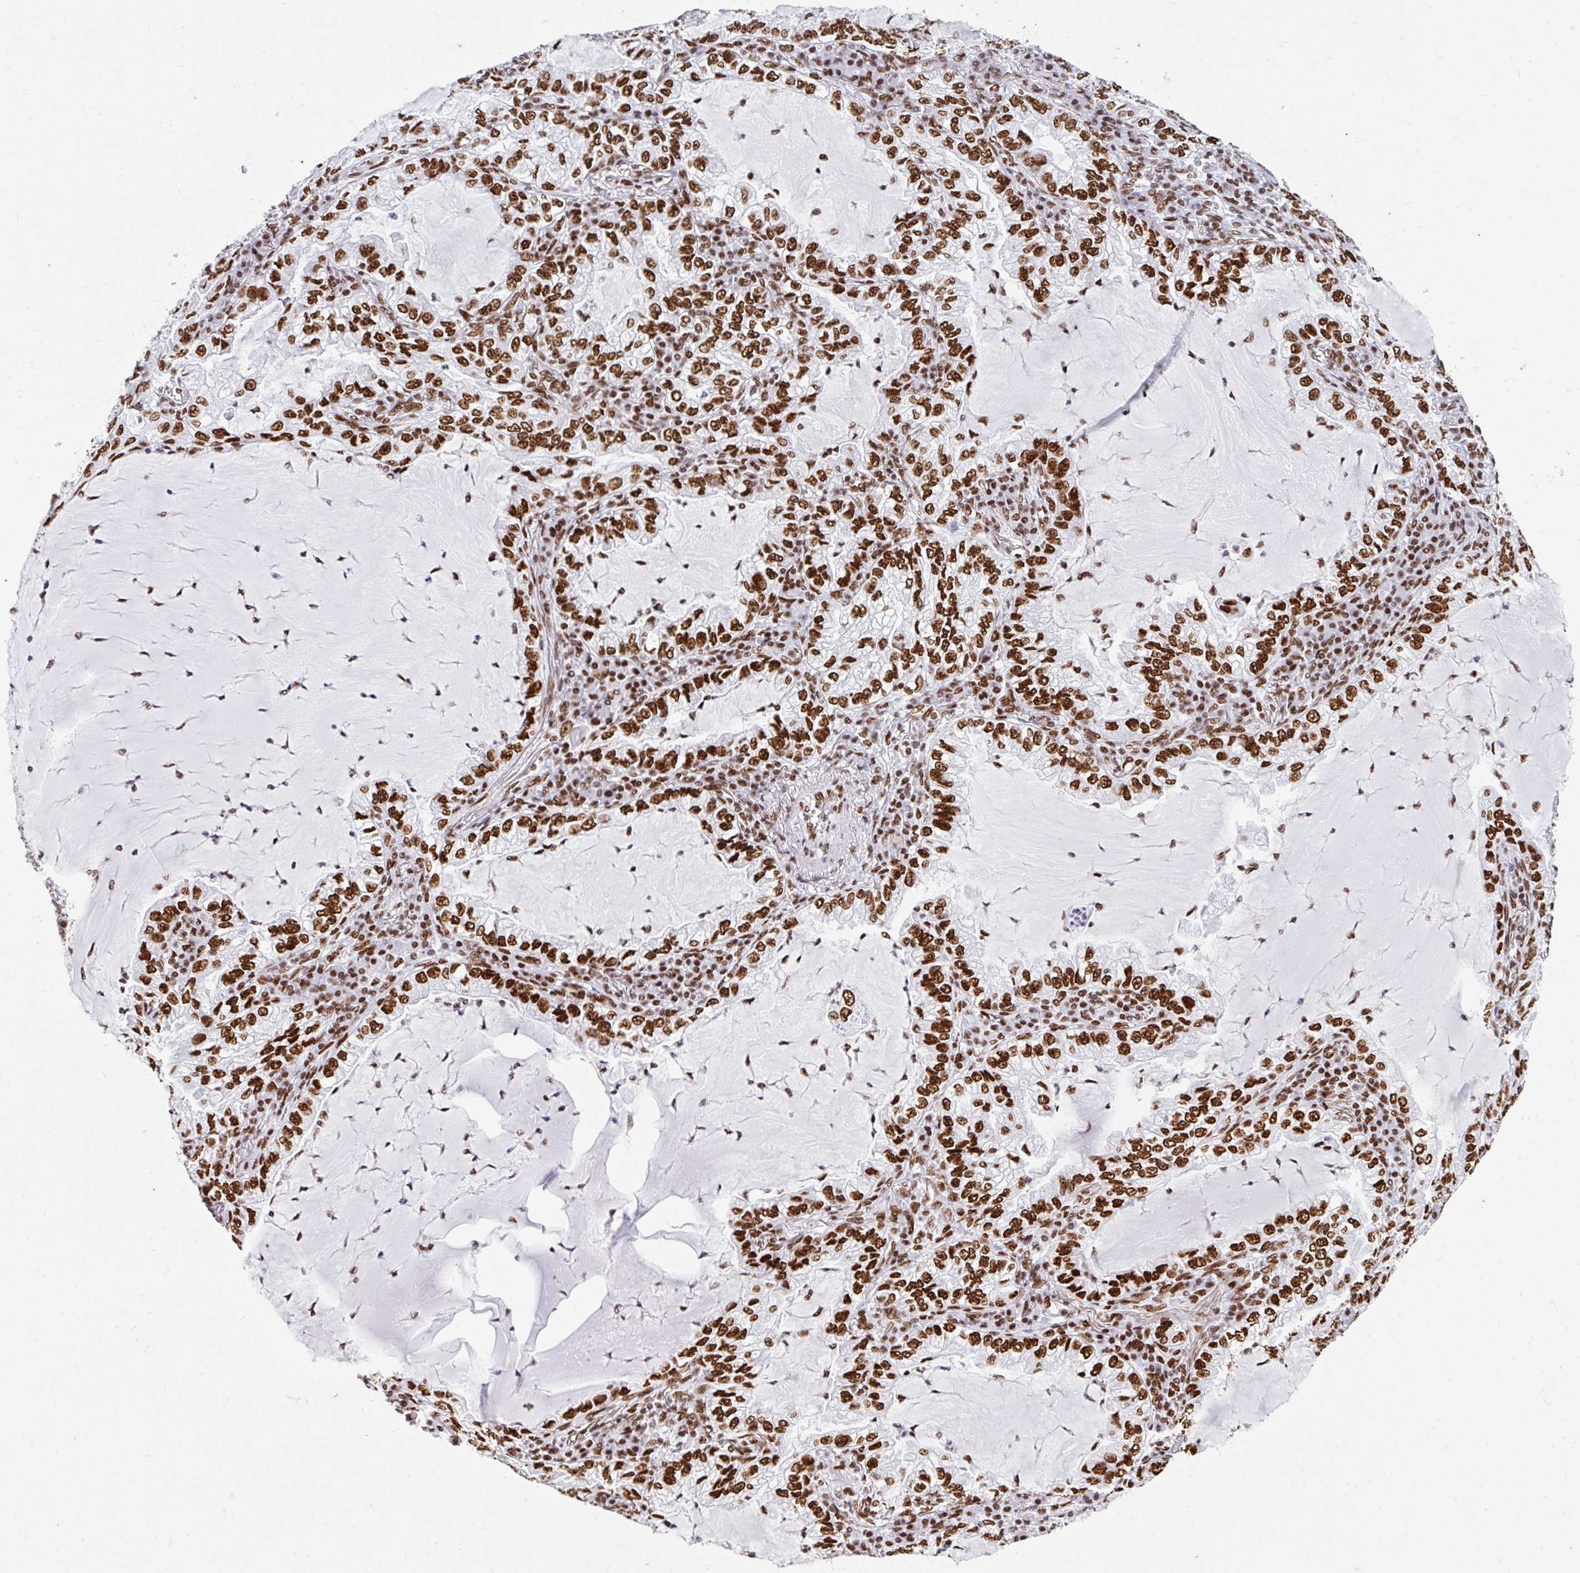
{"staining": {"intensity": "strong", "quantity": ">75%", "location": "nuclear"}, "tissue": "lung cancer", "cell_type": "Tumor cells", "image_type": "cancer", "snomed": [{"axis": "morphology", "description": "Adenocarcinoma, NOS"}, {"axis": "topography", "description": "Lung"}], "caption": "Lung adenocarcinoma stained with a brown dye demonstrates strong nuclear positive expression in approximately >75% of tumor cells.", "gene": "KHDRBS1", "patient": {"sex": "female", "age": 73}}